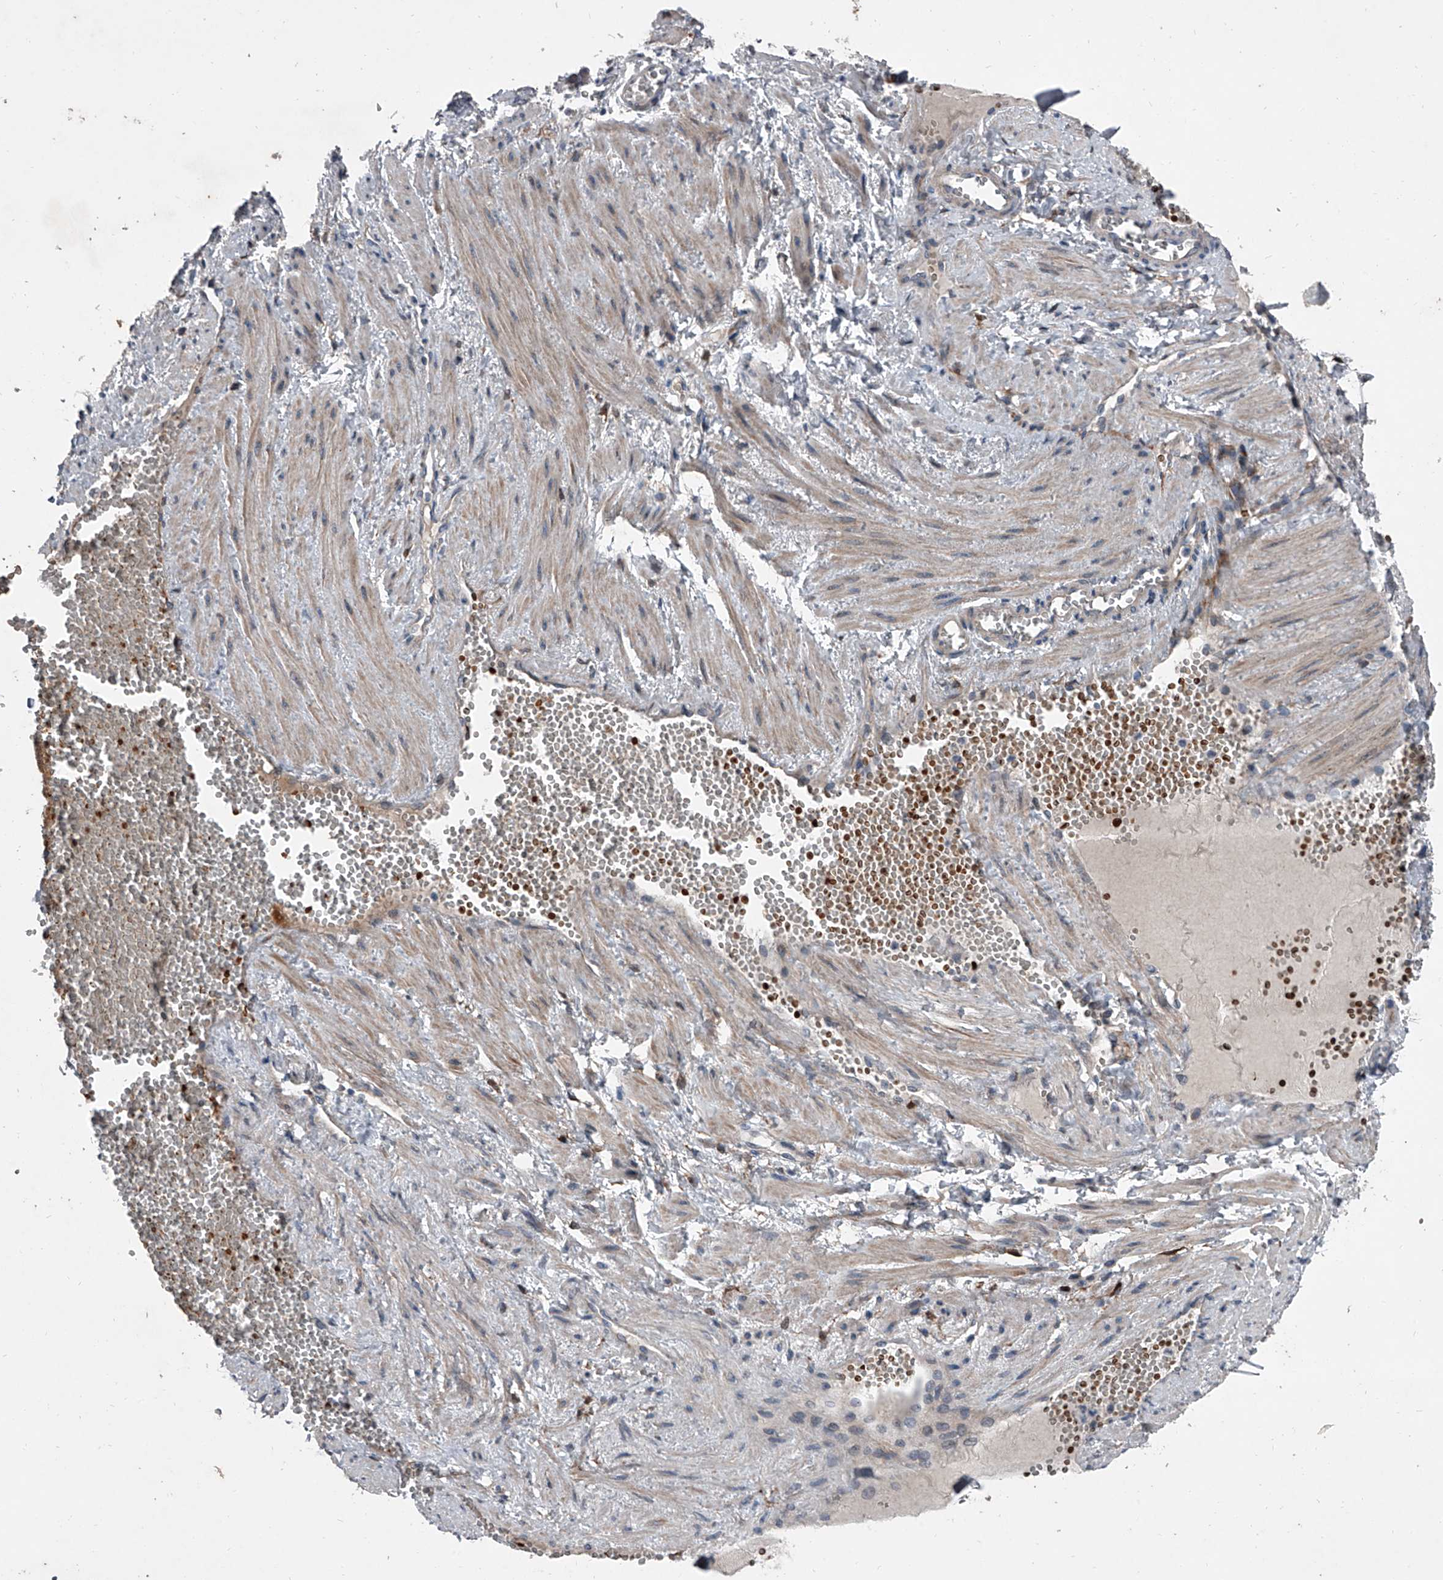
{"staining": {"intensity": "moderate", "quantity": "25%-75%", "location": "cytoplasmic/membranous"}, "tissue": "adipose tissue", "cell_type": "Adipocytes", "image_type": "normal", "snomed": [{"axis": "morphology", "description": "Normal tissue, NOS"}, {"axis": "topography", "description": "Smooth muscle"}, {"axis": "topography", "description": "Peripheral nerve tissue"}], "caption": "About 25%-75% of adipocytes in benign human adipose tissue demonstrate moderate cytoplasmic/membranous protein staining as visualized by brown immunohistochemical staining.", "gene": "CEP85L", "patient": {"sex": "female", "age": 39}}